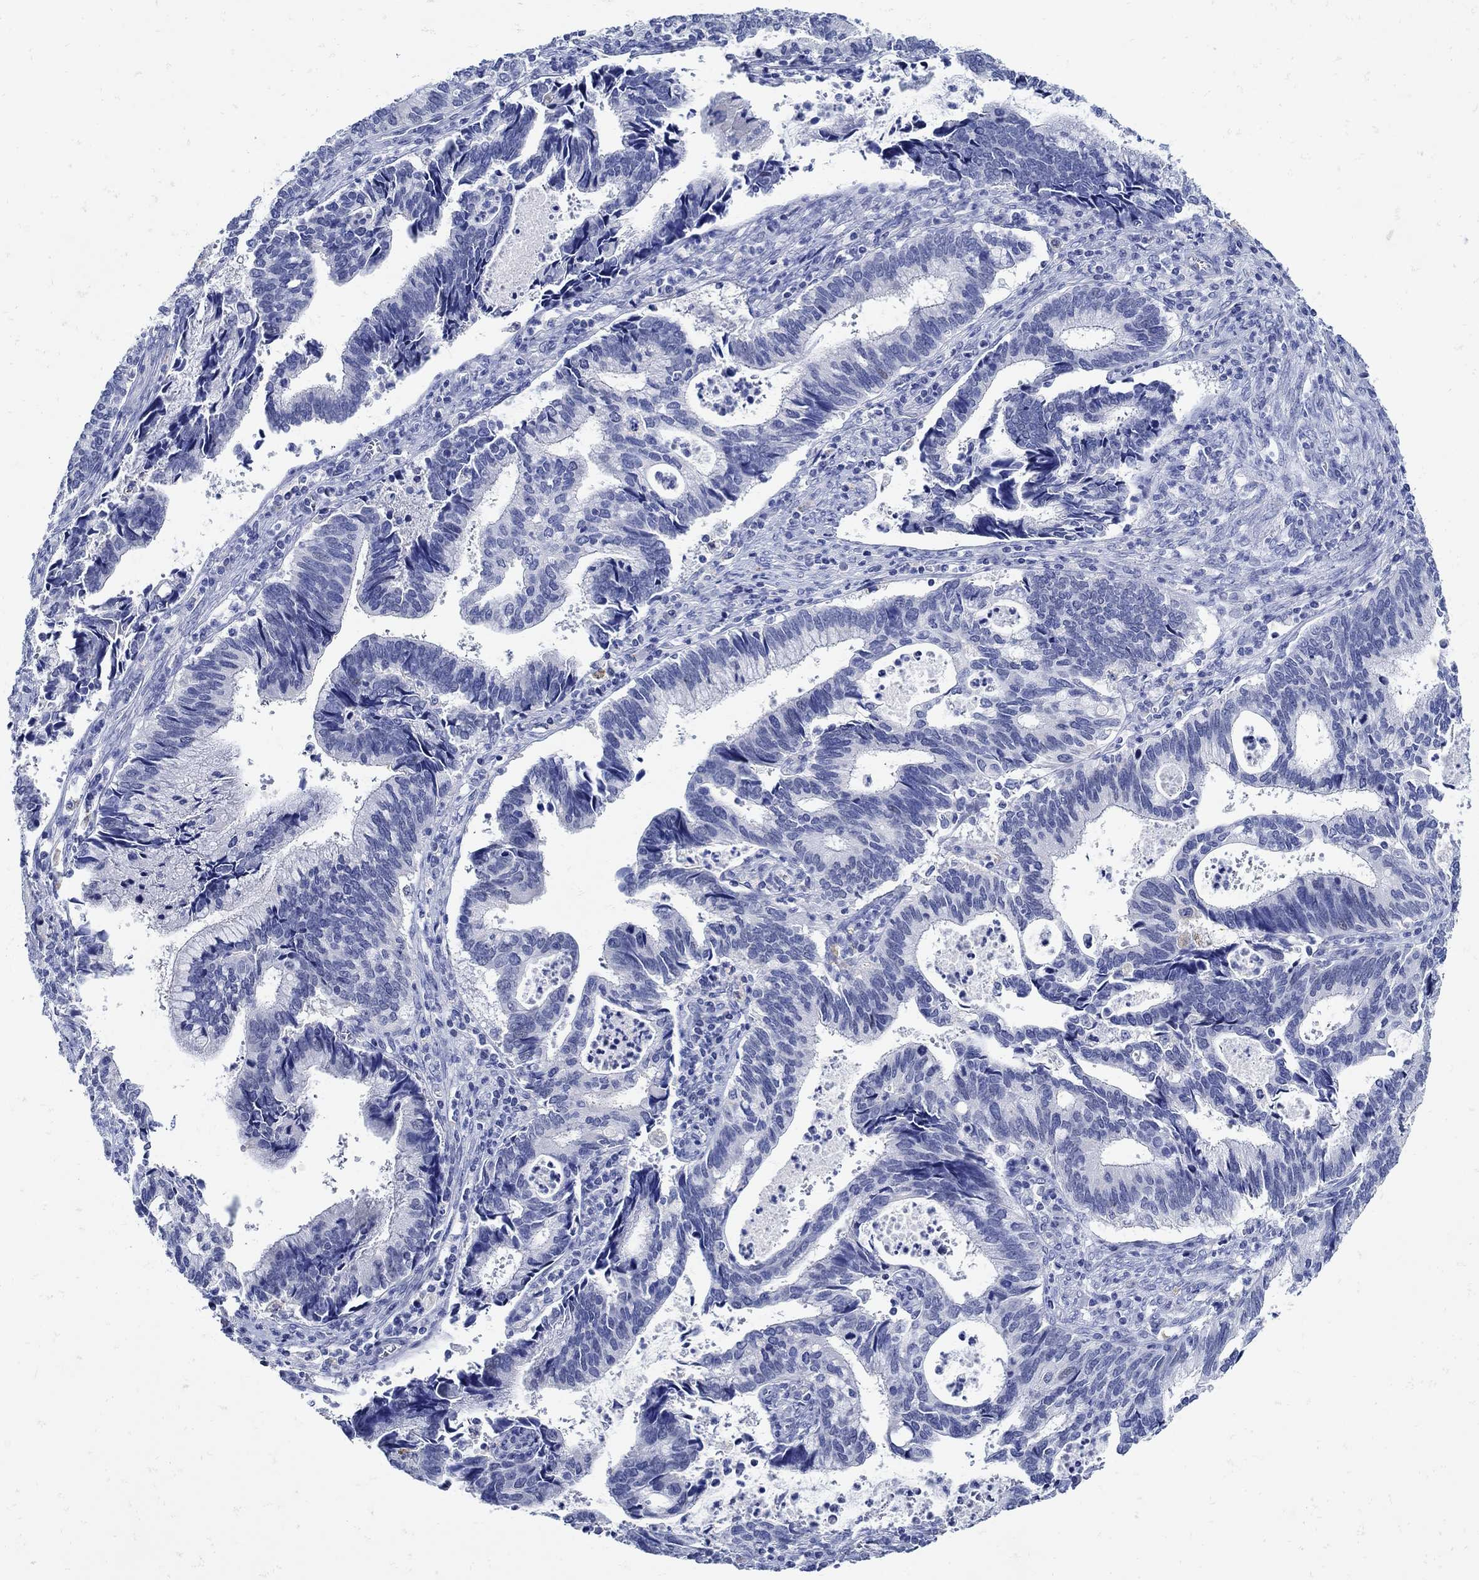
{"staining": {"intensity": "negative", "quantity": "none", "location": "none"}, "tissue": "cervical cancer", "cell_type": "Tumor cells", "image_type": "cancer", "snomed": [{"axis": "morphology", "description": "Adenocarcinoma, NOS"}, {"axis": "topography", "description": "Cervix"}], "caption": "An image of human cervical cancer (adenocarcinoma) is negative for staining in tumor cells.", "gene": "NOS1", "patient": {"sex": "female", "age": 42}}